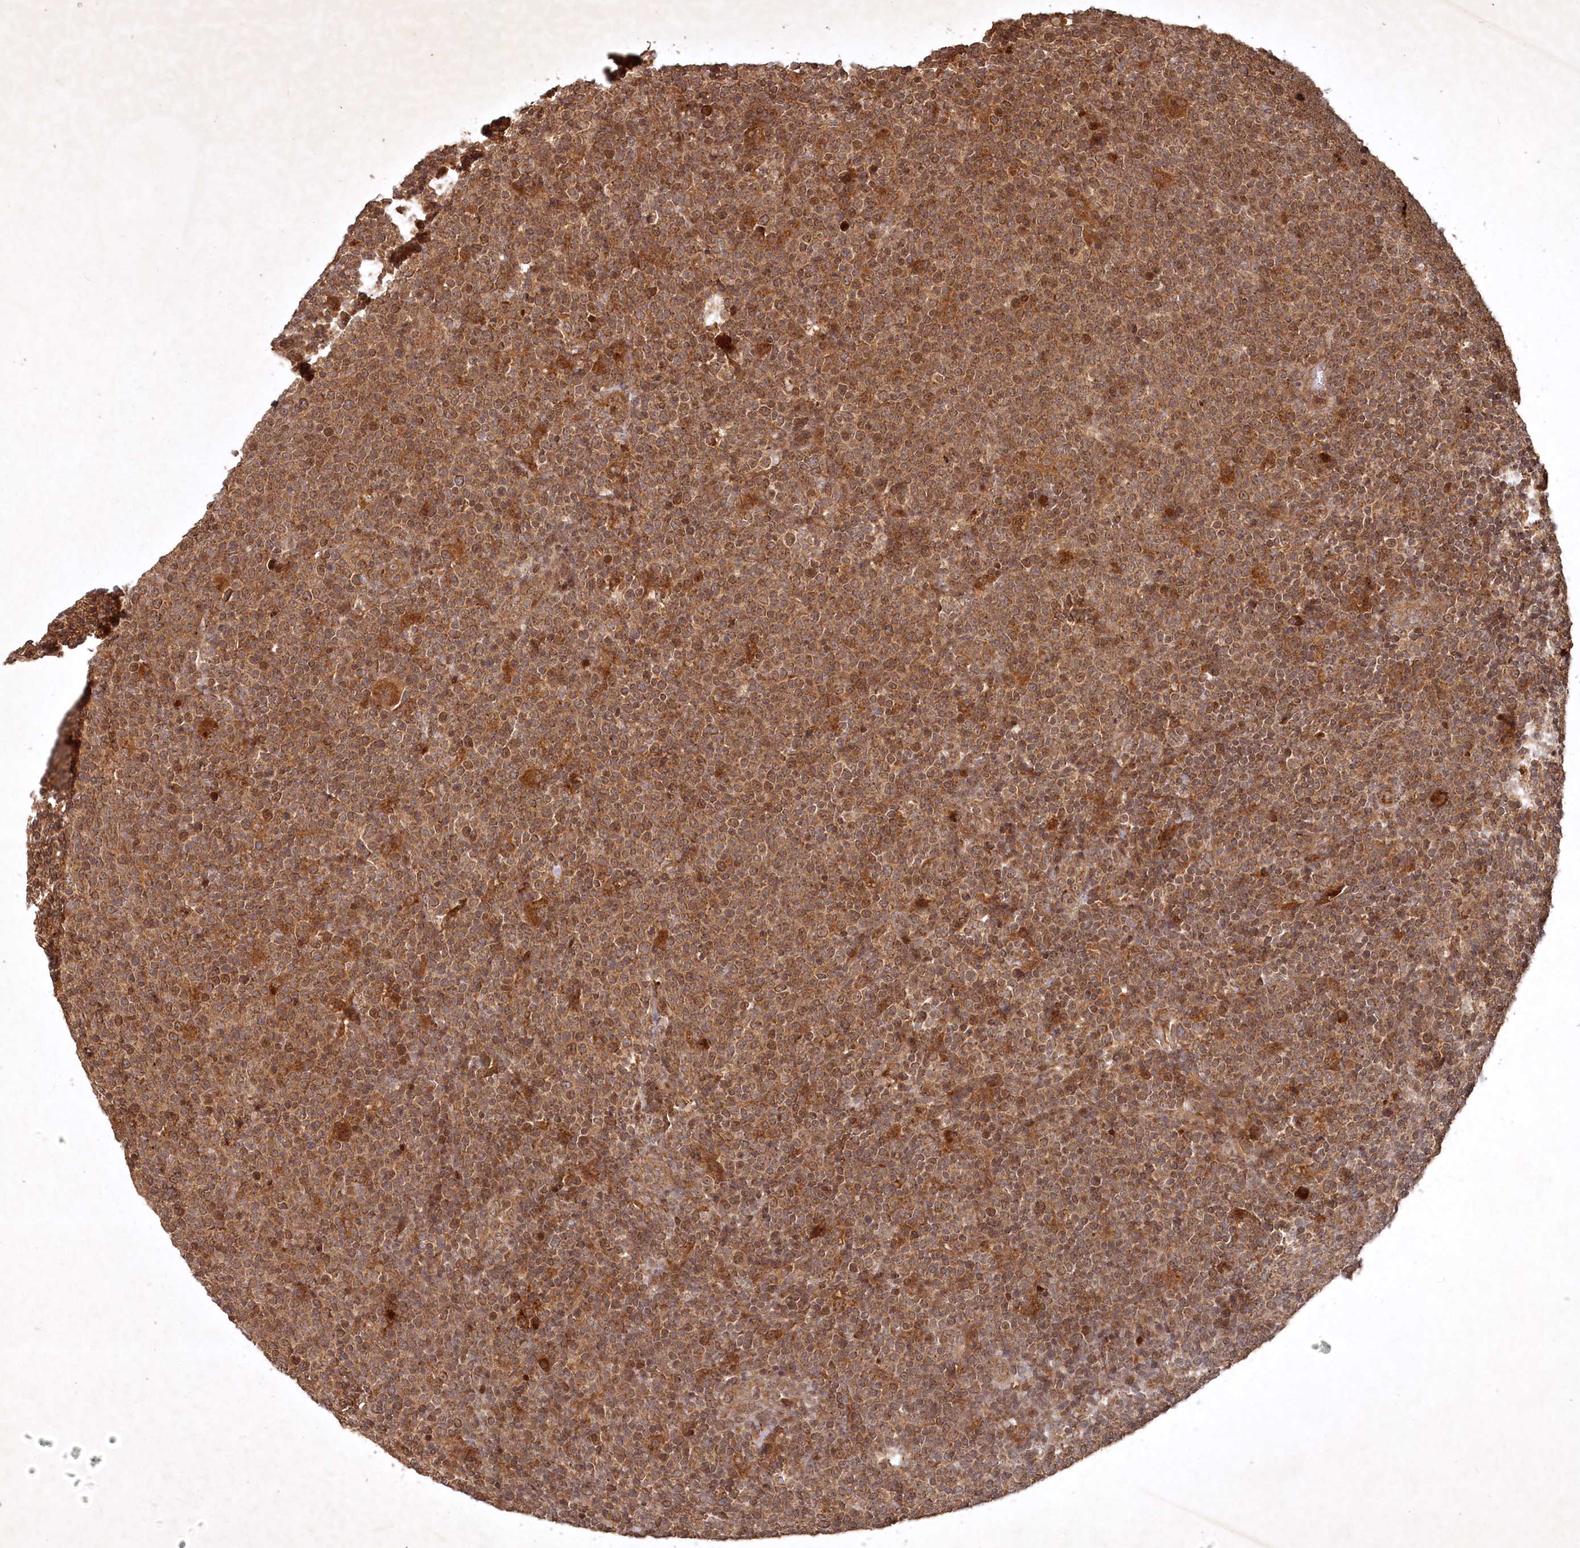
{"staining": {"intensity": "moderate", "quantity": ">75%", "location": "cytoplasmic/membranous,nuclear"}, "tissue": "lymphoma", "cell_type": "Tumor cells", "image_type": "cancer", "snomed": [{"axis": "morphology", "description": "Malignant lymphoma, non-Hodgkin's type, High grade"}, {"axis": "topography", "description": "Lymph node"}], "caption": "Immunohistochemical staining of high-grade malignant lymphoma, non-Hodgkin's type shows medium levels of moderate cytoplasmic/membranous and nuclear positivity in about >75% of tumor cells.", "gene": "UNC93A", "patient": {"sex": "male", "age": 61}}